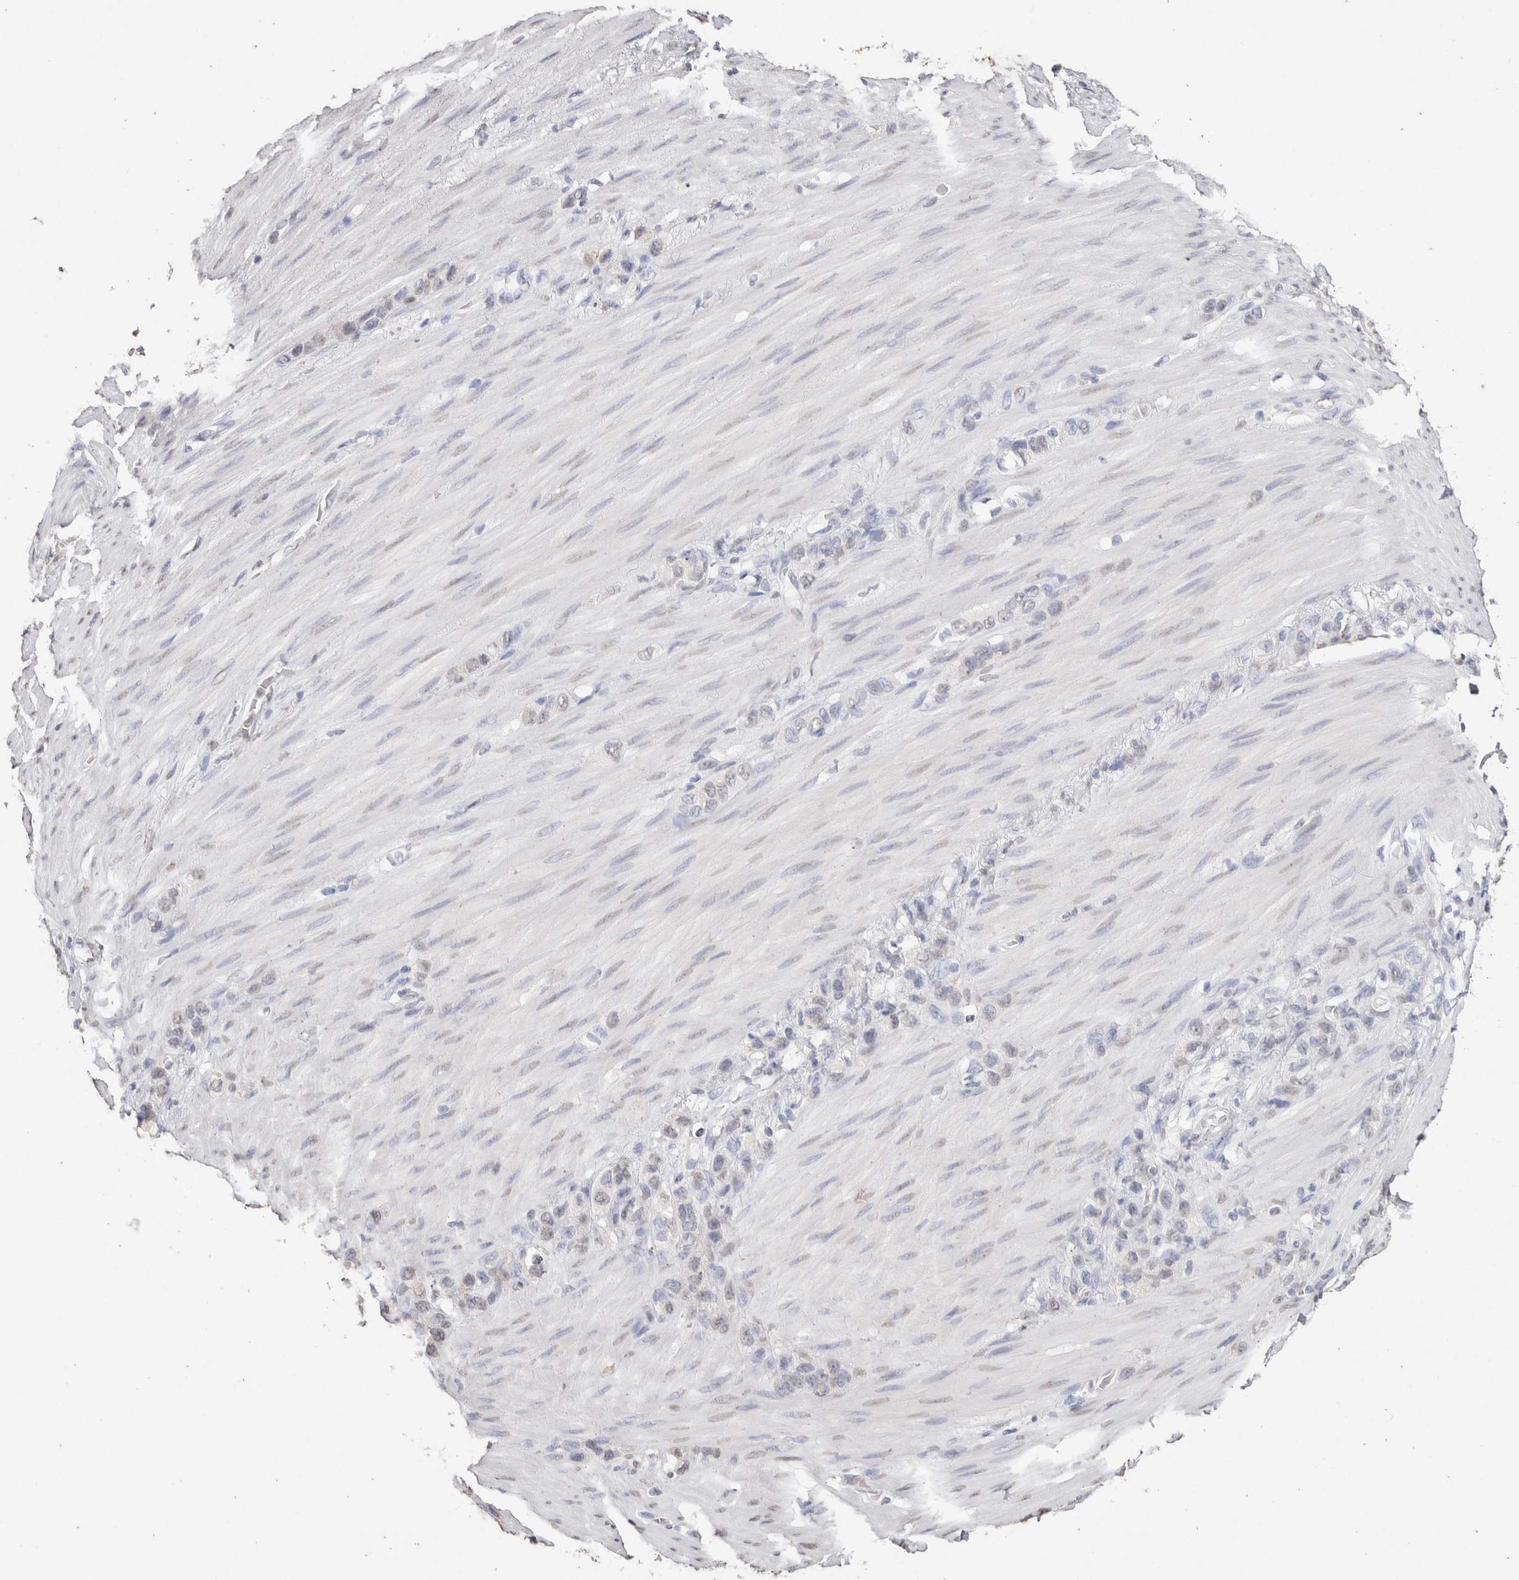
{"staining": {"intensity": "negative", "quantity": "none", "location": "none"}, "tissue": "stomach cancer", "cell_type": "Tumor cells", "image_type": "cancer", "snomed": [{"axis": "morphology", "description": "Adenocarcinoma, NOS"}, {"axis": "morphology", "description": "Adenocarcinoma, High grade"}, {"axis": "topography", "description": "Stomach, upper"}, {"axis": "topography", "description": "Stomach, lower"}], "caption": "Human adenocarcinoma (stomach) stained for a protein using immunohistochemistry (IHC) exhibits no positivity in tumor cells.", "gene": "LGALS2", "patient": {"sex": "female", "age": 65}}